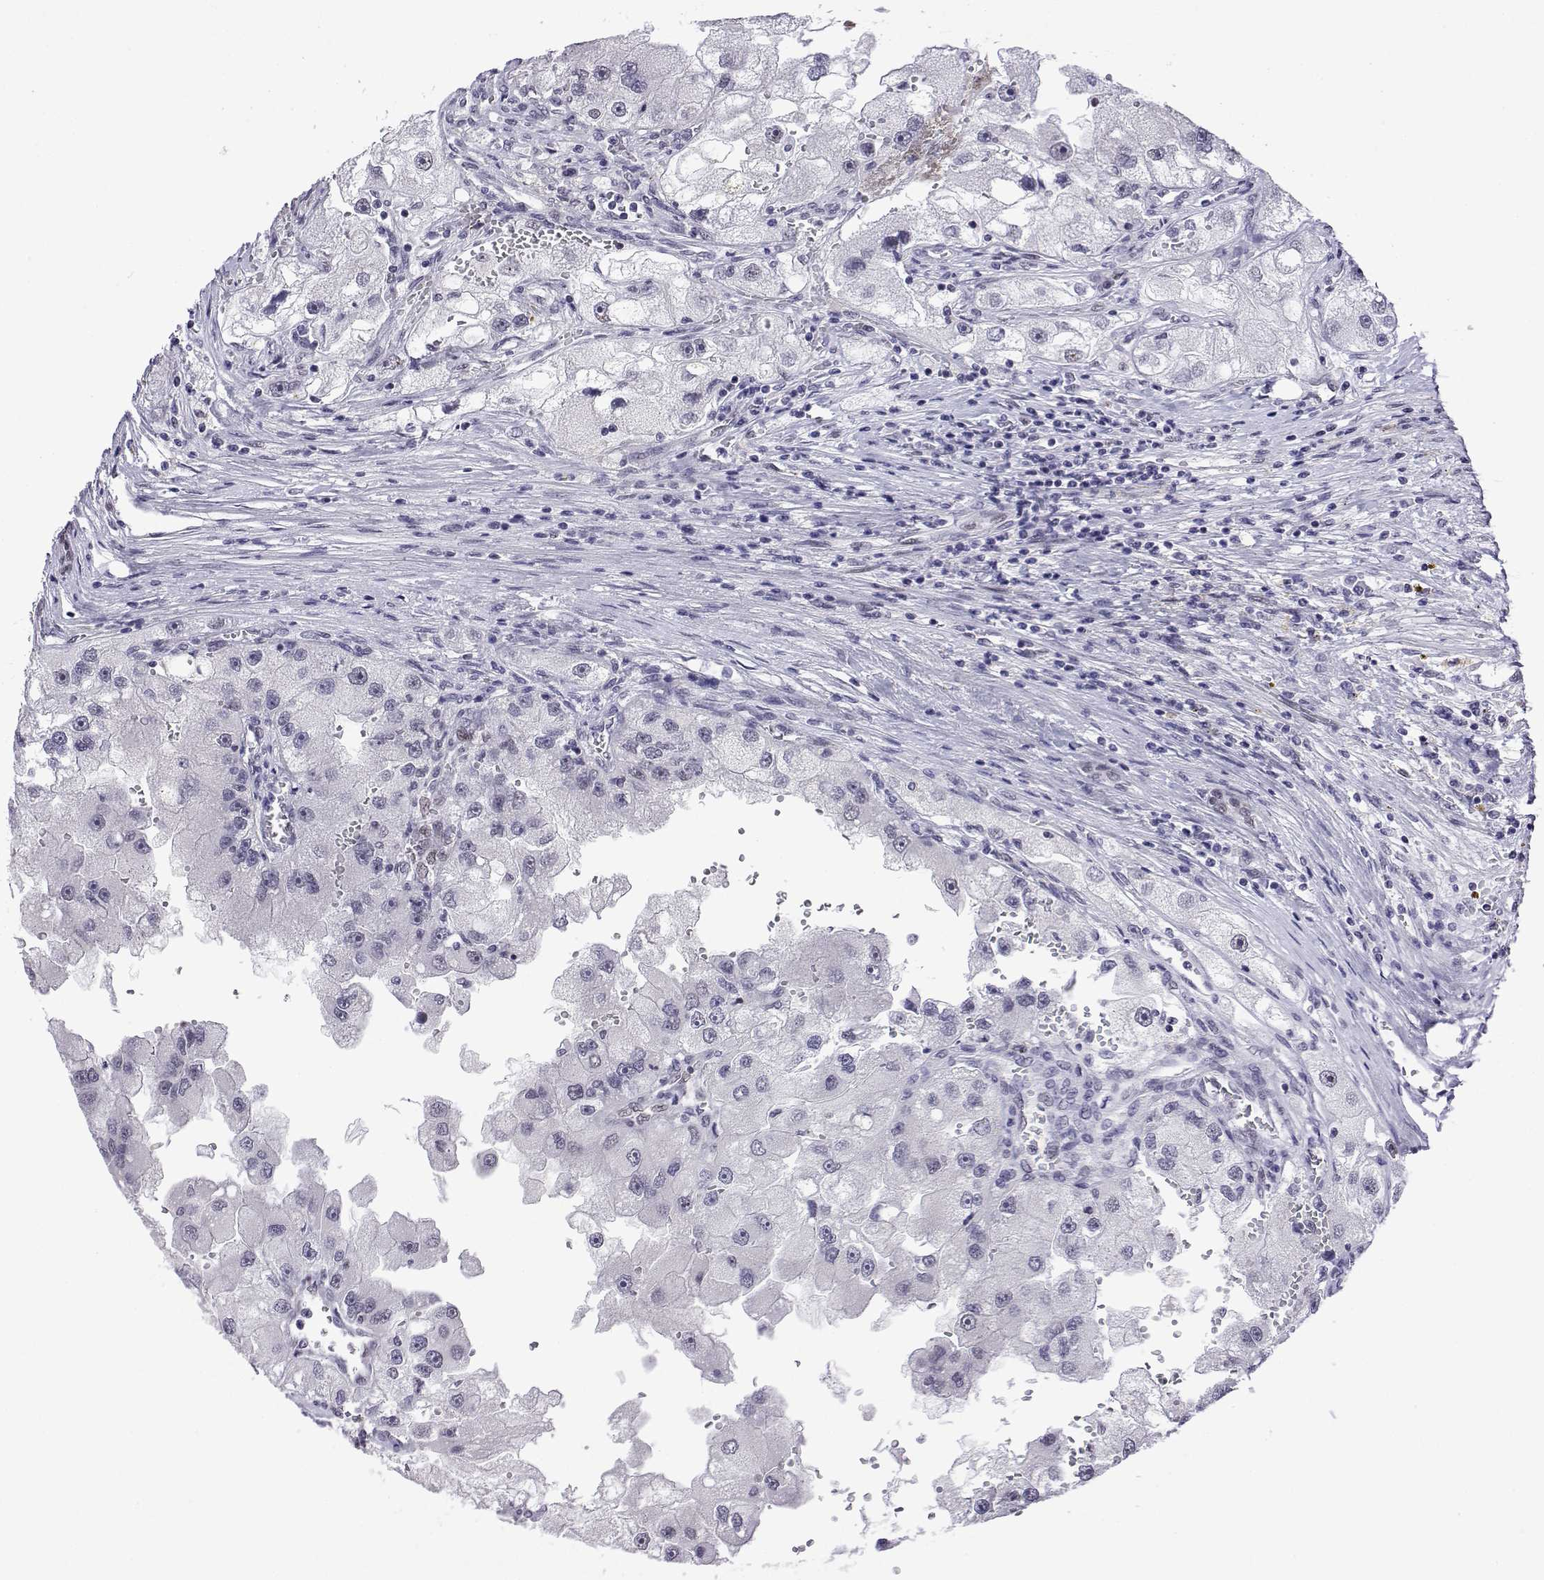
{"staining": {"intensity": "negative", "quantity": "none", "location": "none"}, "tissue": "renal cancer", "cell_type": "Tumor cells", "image_type": "cancer", "snomed": [{"axis": "morphology", "description": "Adenocarcinoma, NOS"}, {"axis": "topography", "description": "Kidney"}], "caption": "There is no significant staining in tumor cells of renal cancer (adenocarcinoma).", "gene": "POLDIP3", "patient": {"sex": "male", "age": 63}}